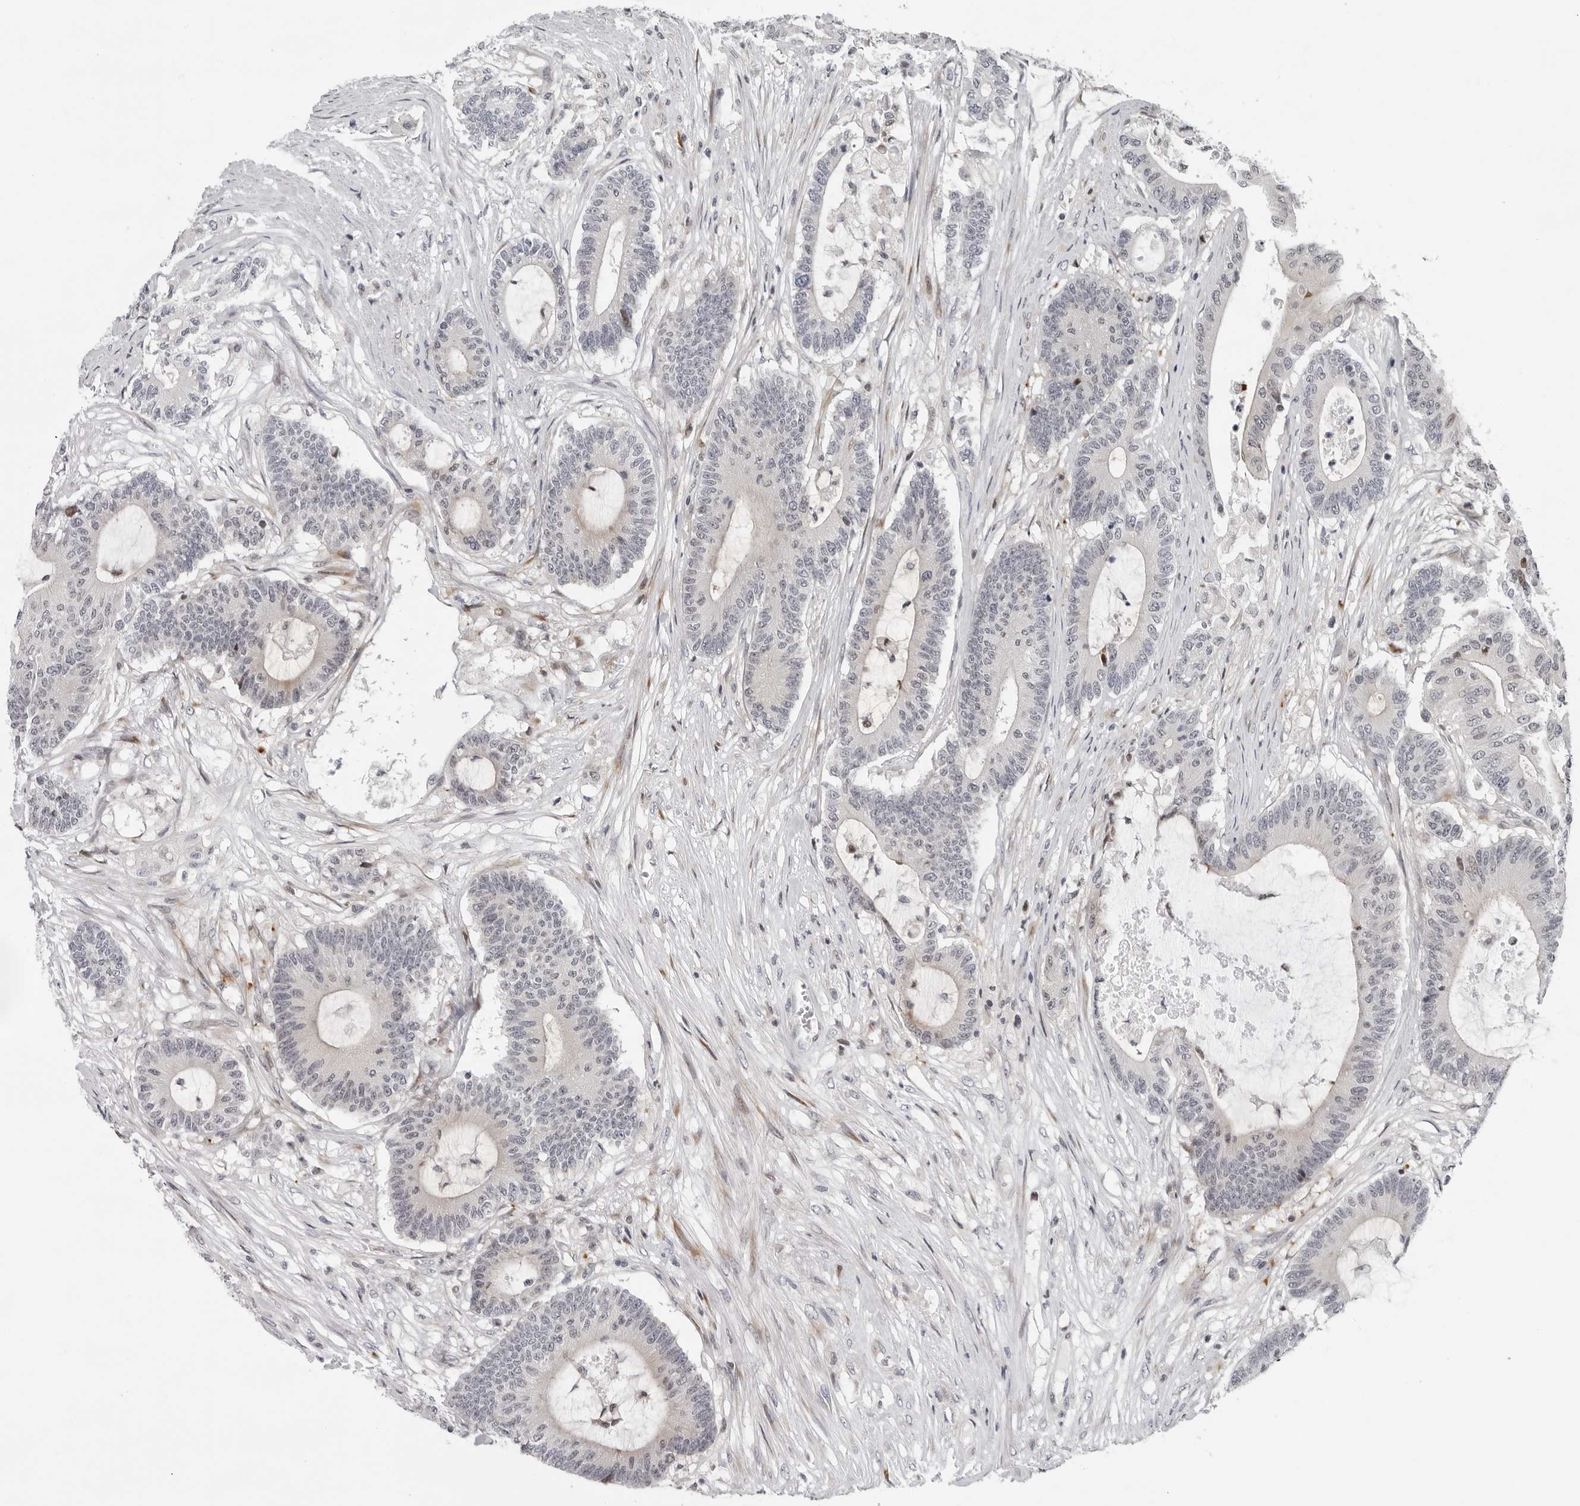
{"staining": {"intensity": "weak", "quantity": "<25%", "location": "cytoplasmic/membranous"}, "tissue": "colorectal cancer", "cell_type": "Tumor cells", "image_type": "cancer", "snomed": [{"axis": "morphology", "description": "Adenocarcinoma, NOS"}, {"axis": "topography", "description": "Colon"}], "caption": "Immunohistochemistry (IHC) of colorectal cancer (adenocarcinoma) demonstrates no positivity in tumor cells.", "gene": "PIP4K2C", "patient": {"sex": "female", "age": 84}}